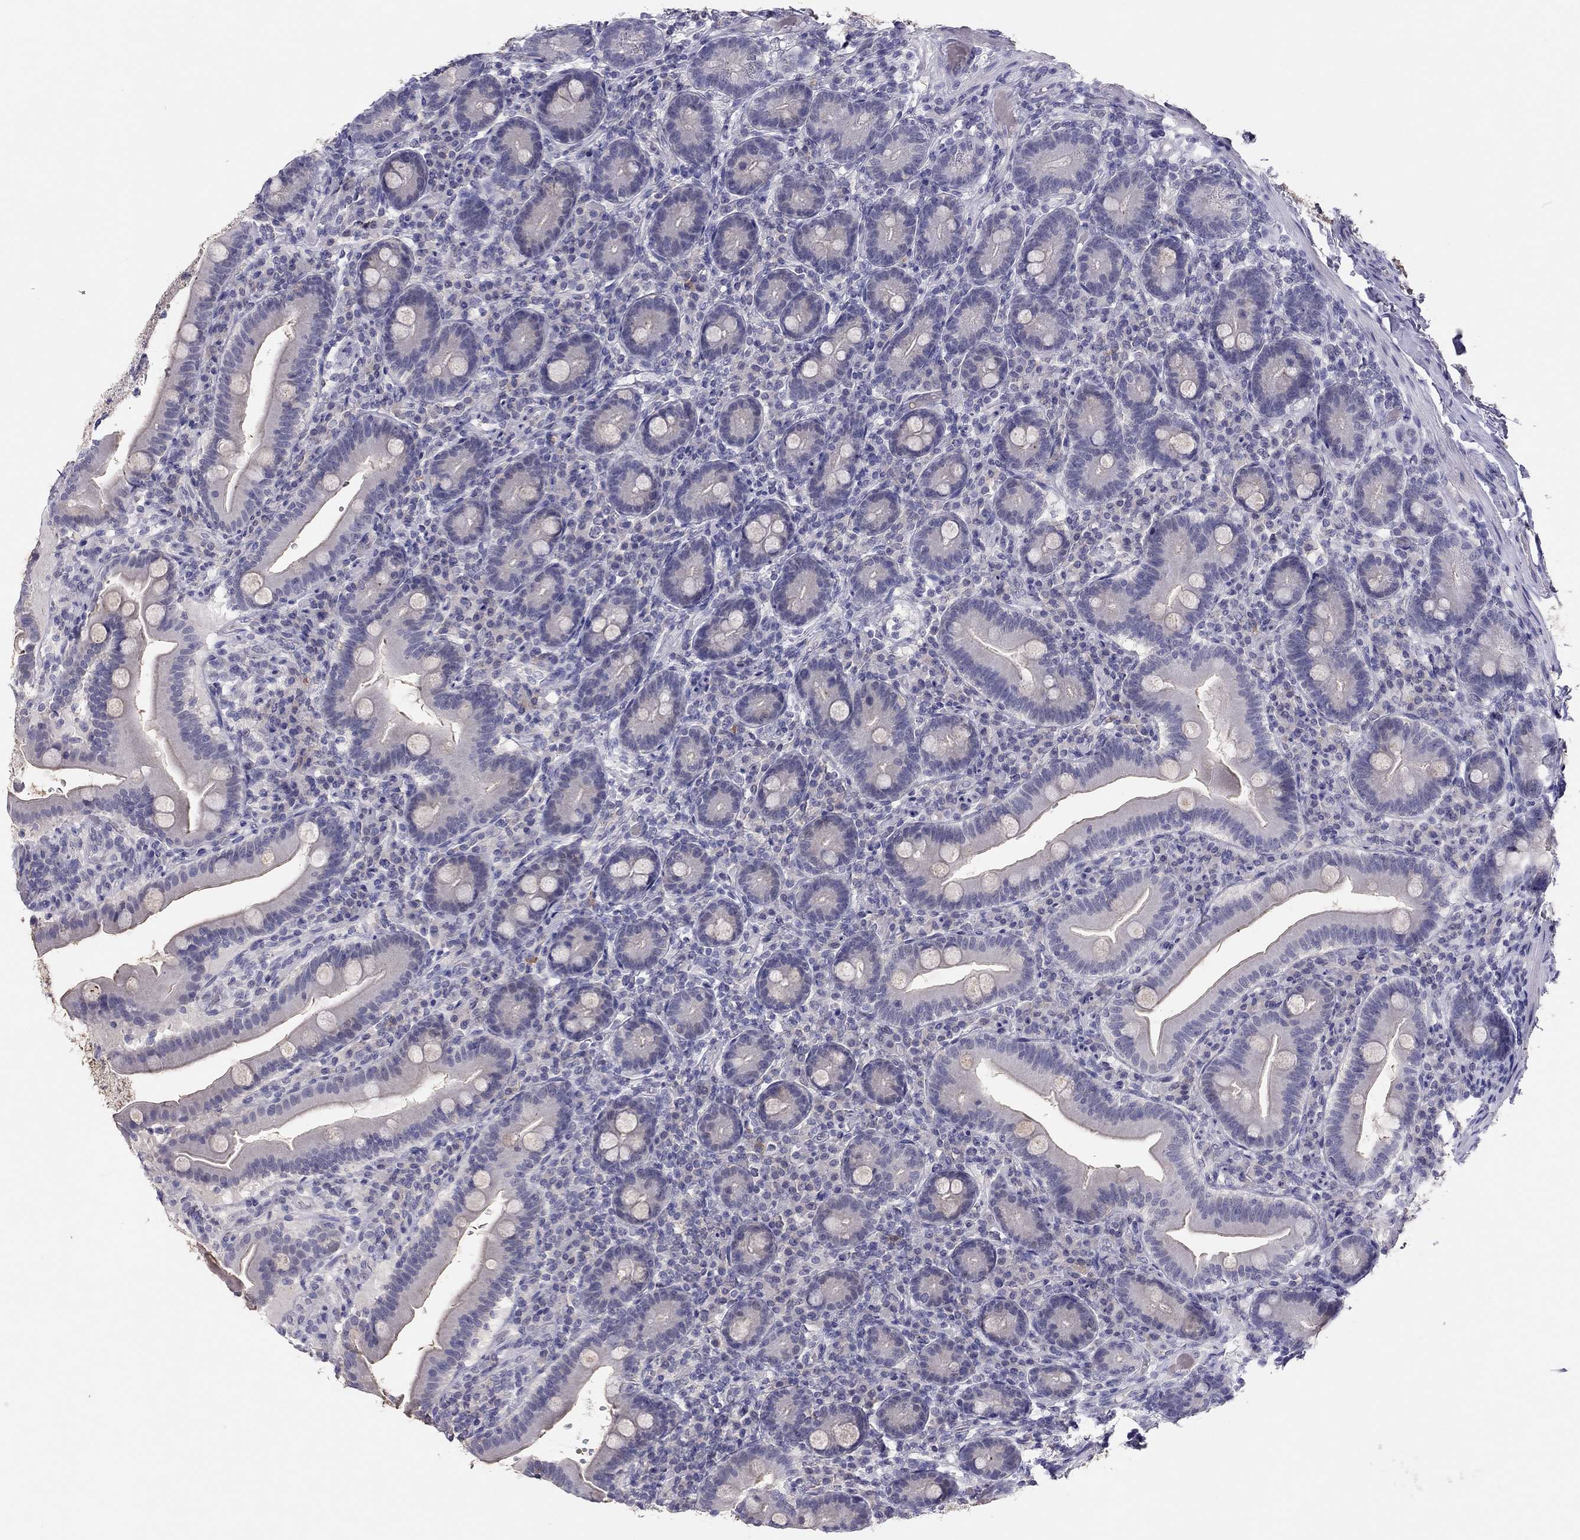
{"staining": {"intensity": "negative", "quantity": "none", "location": "none"}, "tissue": "small intestine", "cell_type": "Glandular cells", "image_type": "normal", "snomed": [{"axis": "morphology", "description": "Normal tissue, NOS"}, {"axis": "topography", "description": "Small intestine"}], "caption": "Immunohistochemical staining of unremarkable human small intestine reveals no significant expression in glandular cells.", "gene": "ADORA2A", "patient": {"sex": "male", "age": 66}}